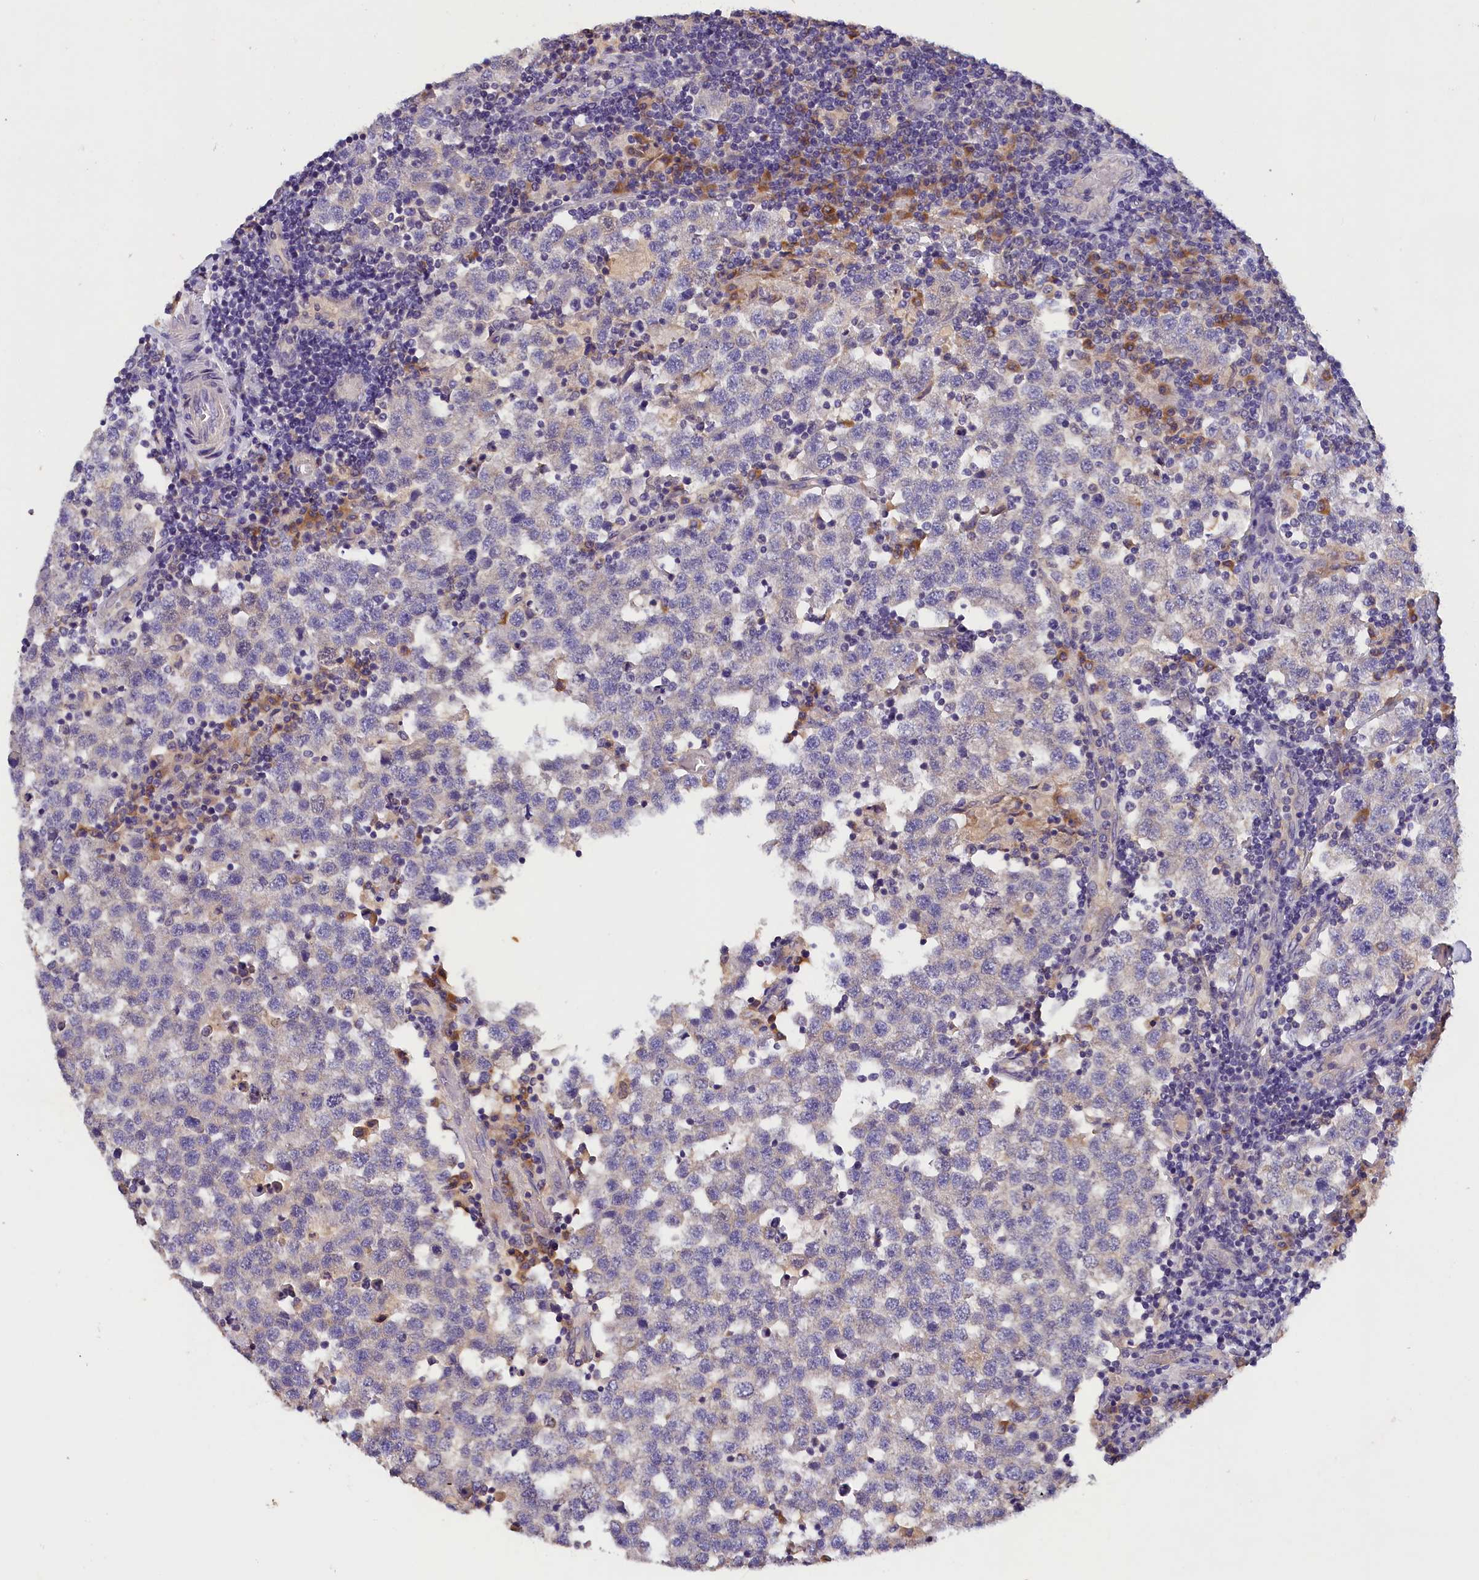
{"staining": {"intensity": "weak", "quantity": "<25%", "location": "cytoplasmic/membranous"}, "tissue": "testis cancer", "cell_type": "Tumor cells", "image_type": "cancer", "snomed": [{"axis": "morphology", "description": "Seminoma, NOS"}, {"axis": "topography", "description": "Testis"}], "caption": "Immunohistochemistry (IHC) photomicrograph of testis cancer (seminoma) stained for a protein (brown), which displays no staining in tumor cells. (Brightfield microscopy of DAB (3,3'-diaminobenzidine) IHC at high magnification).", "gene": "ST7L", "patient": {"sex": "male", "age": 34}}